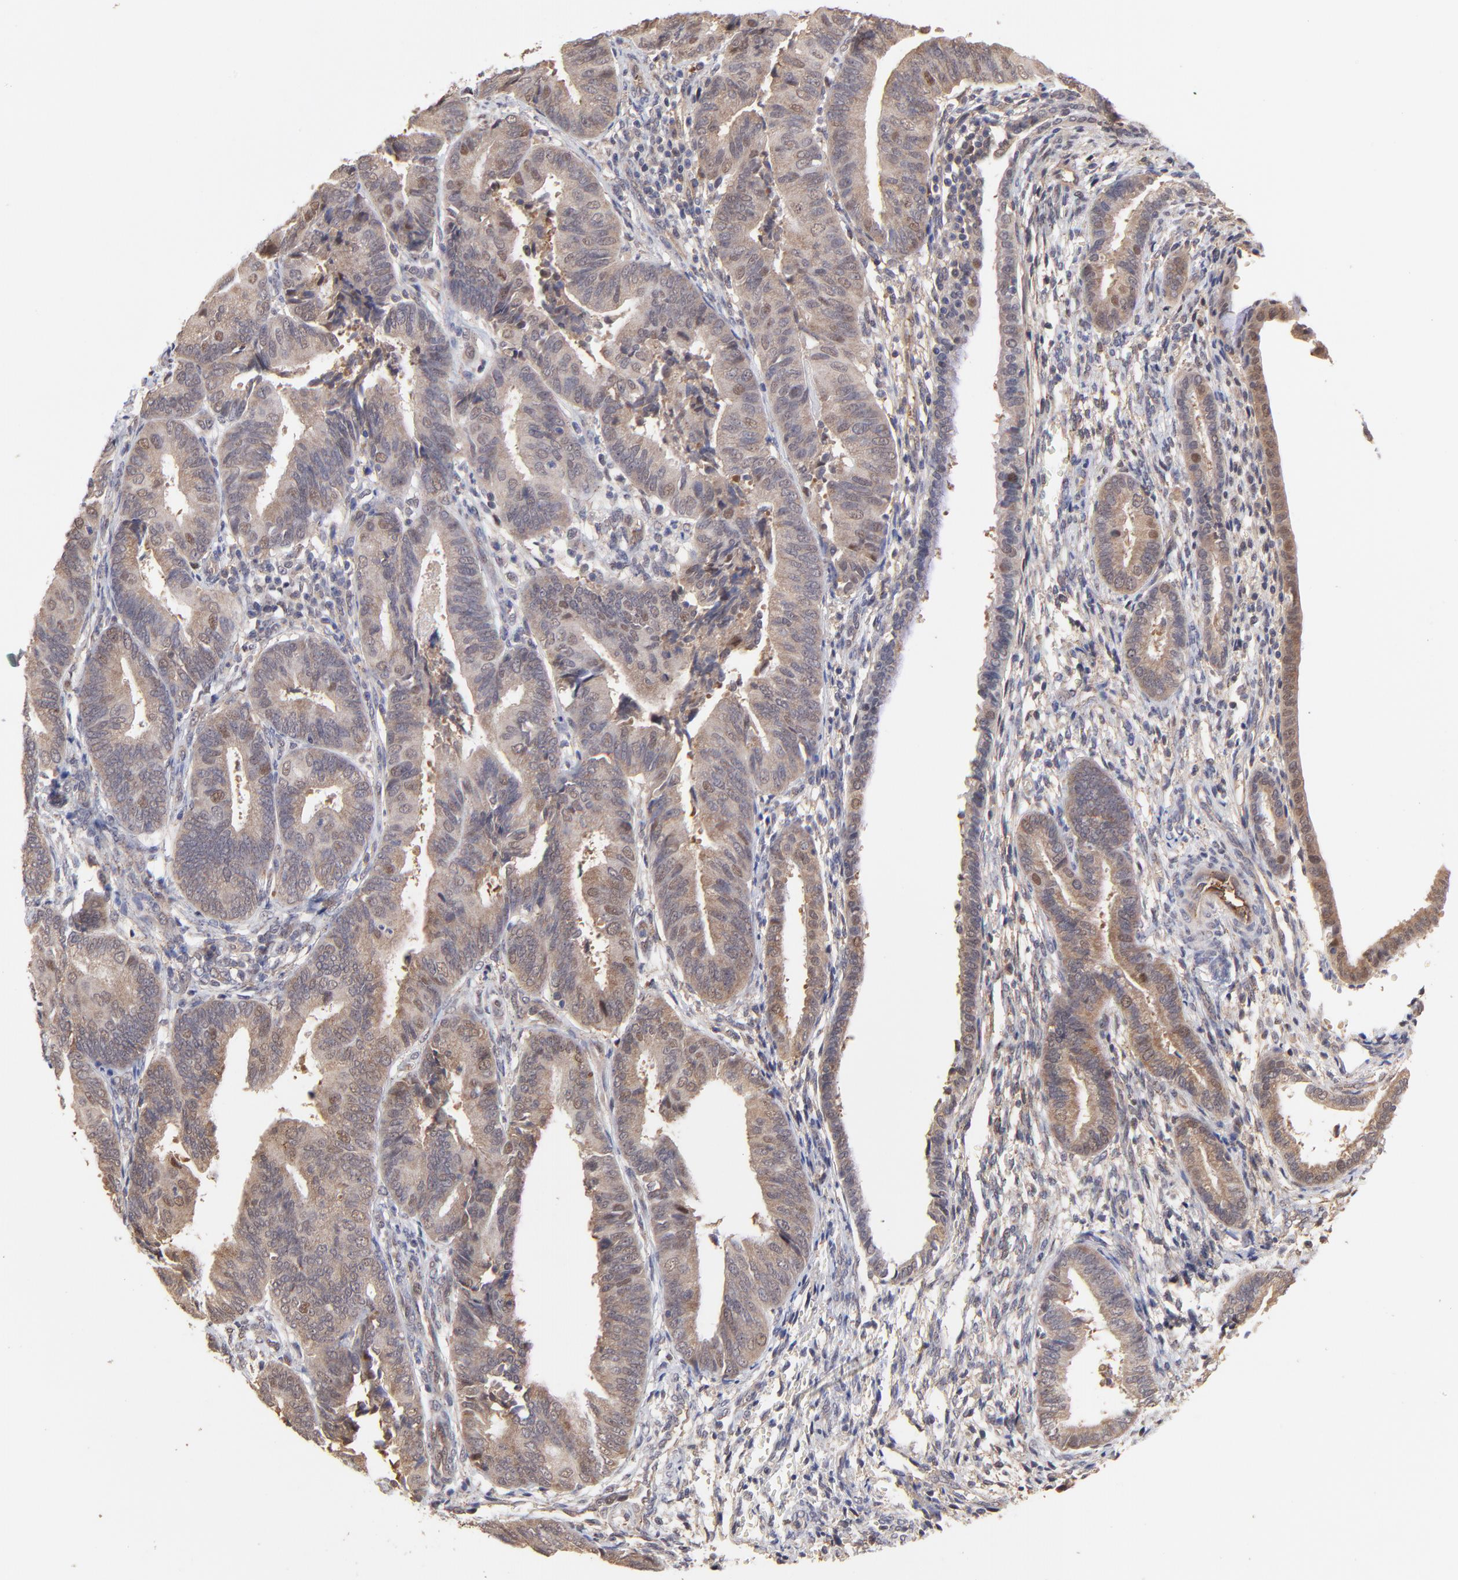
{"staining": {"intensity": "weak", "quantity": "<25%", "location": "cytoplasmic/membranous,nuclear"}, "tissue": "endometrial cancer", "cell_type": "Tumor cells", "image_type": "cancer", "snomed": [{"axis": "morphology", "description": "Adenocarcinoma, NOS"}, {"axis": "topography", "description": "Endometrium"}], "caption": "IHC micrograph of human adenocarcinoma (endometrial) stained for a protein (brown), which reveals no positivity in tumor cells.", "gene": "PSMD14", "patient": {"sex": "female", "age": 63}}